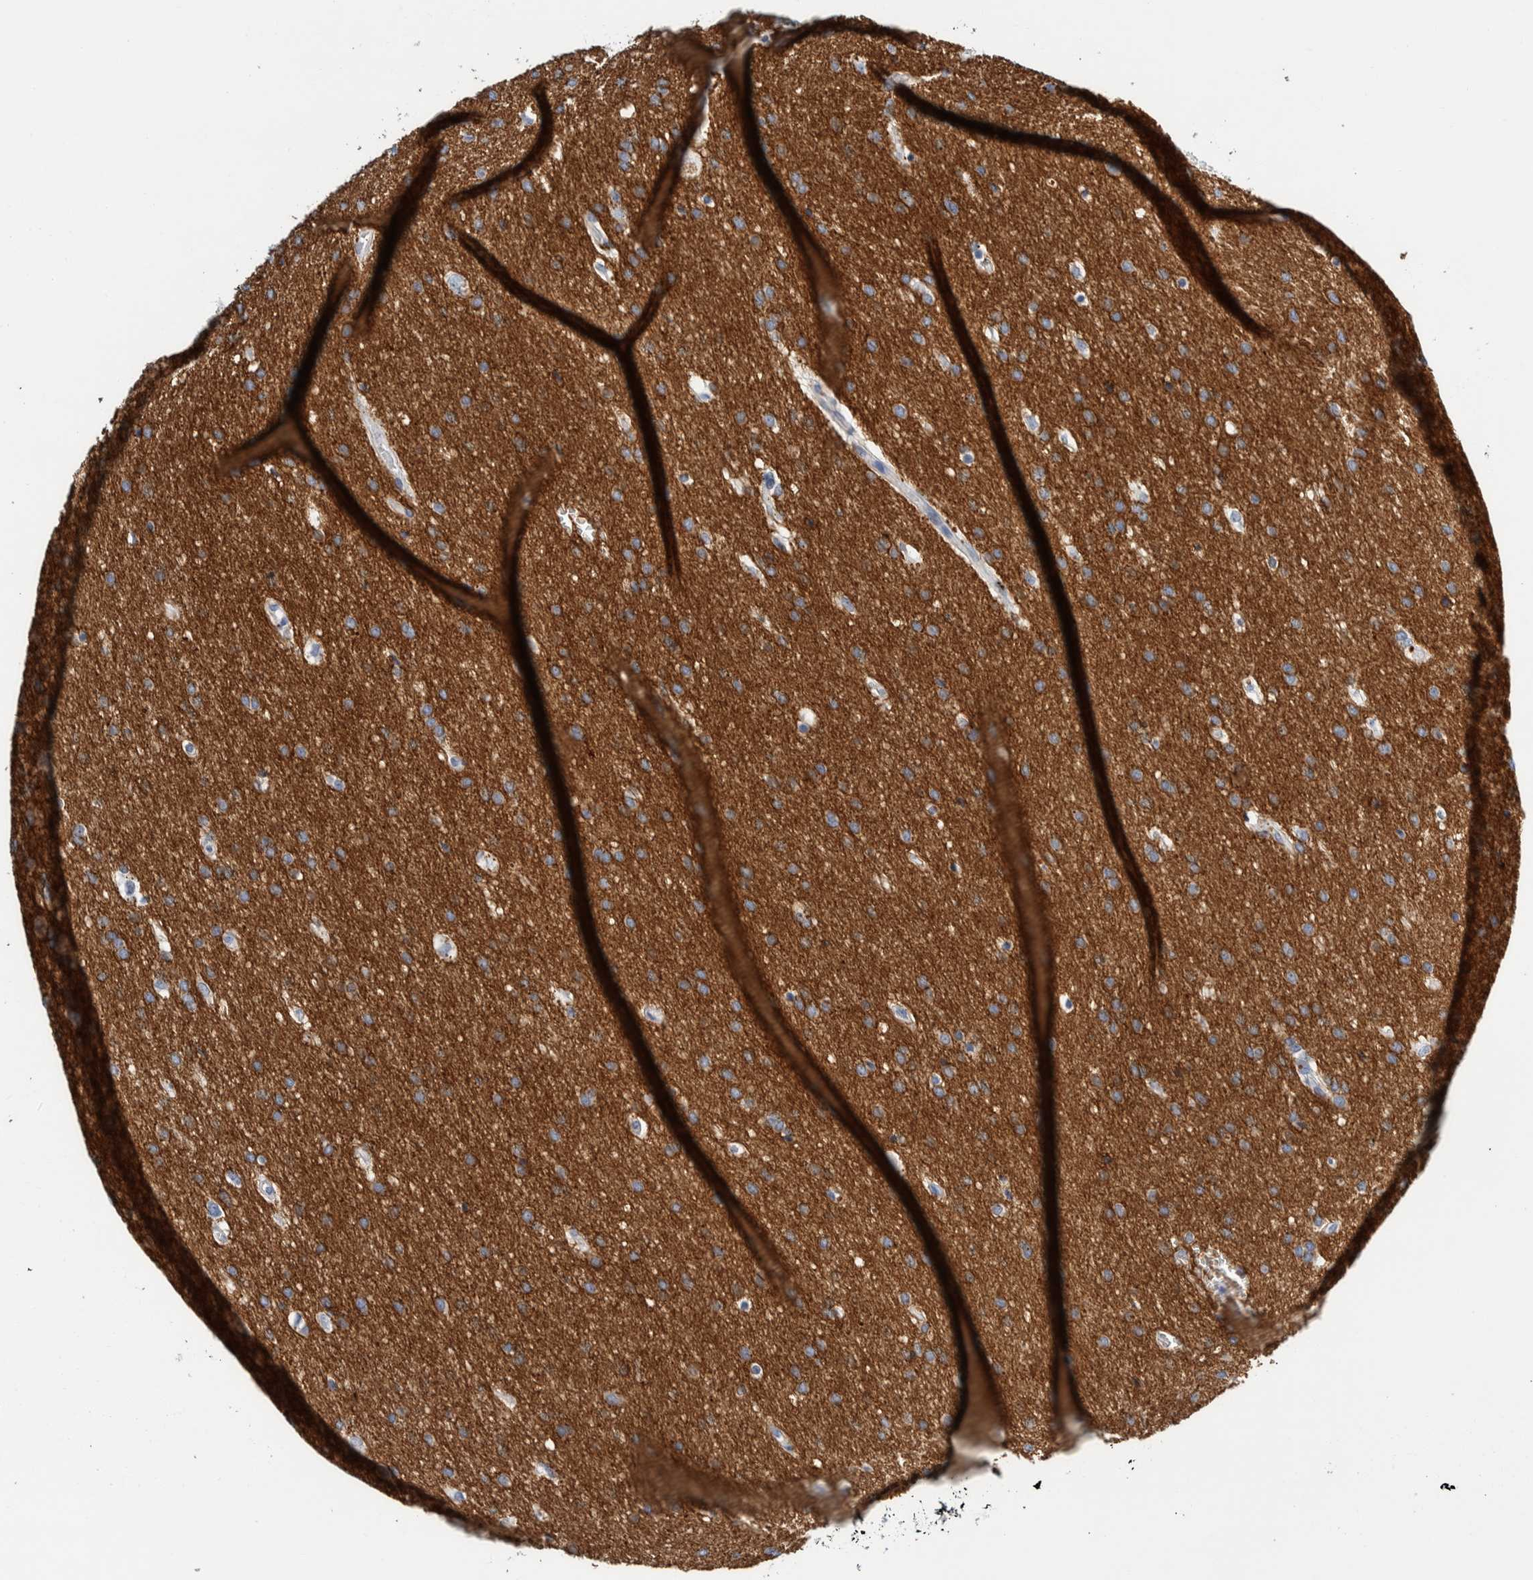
{"staining": {"intensity": "moderate", "quantity": "25%-75%", "location": "cytoplasmic/membranous"}, "tissue": "glioma", "cell_type": "Tumor cells", "image_type": "cancer", "snomed": [{"axis": "morphology", "description": "Glioma, malignant, Low grade"}, {"axis": "topography", "description": "Brain"}], "caption": "Immunohistochemistry of glioma displays medium levels of moderate cytoplasmic/membranous staining in about 25%-75% of tumor cells. Using DAB (3,3'-diaminobenzidine) (brown) and hematoxylin (blue) stains, captured at high magnification using brightfield microscopy.", "gene": "MOG", "patient": {"sex": "female", "age": 37}}